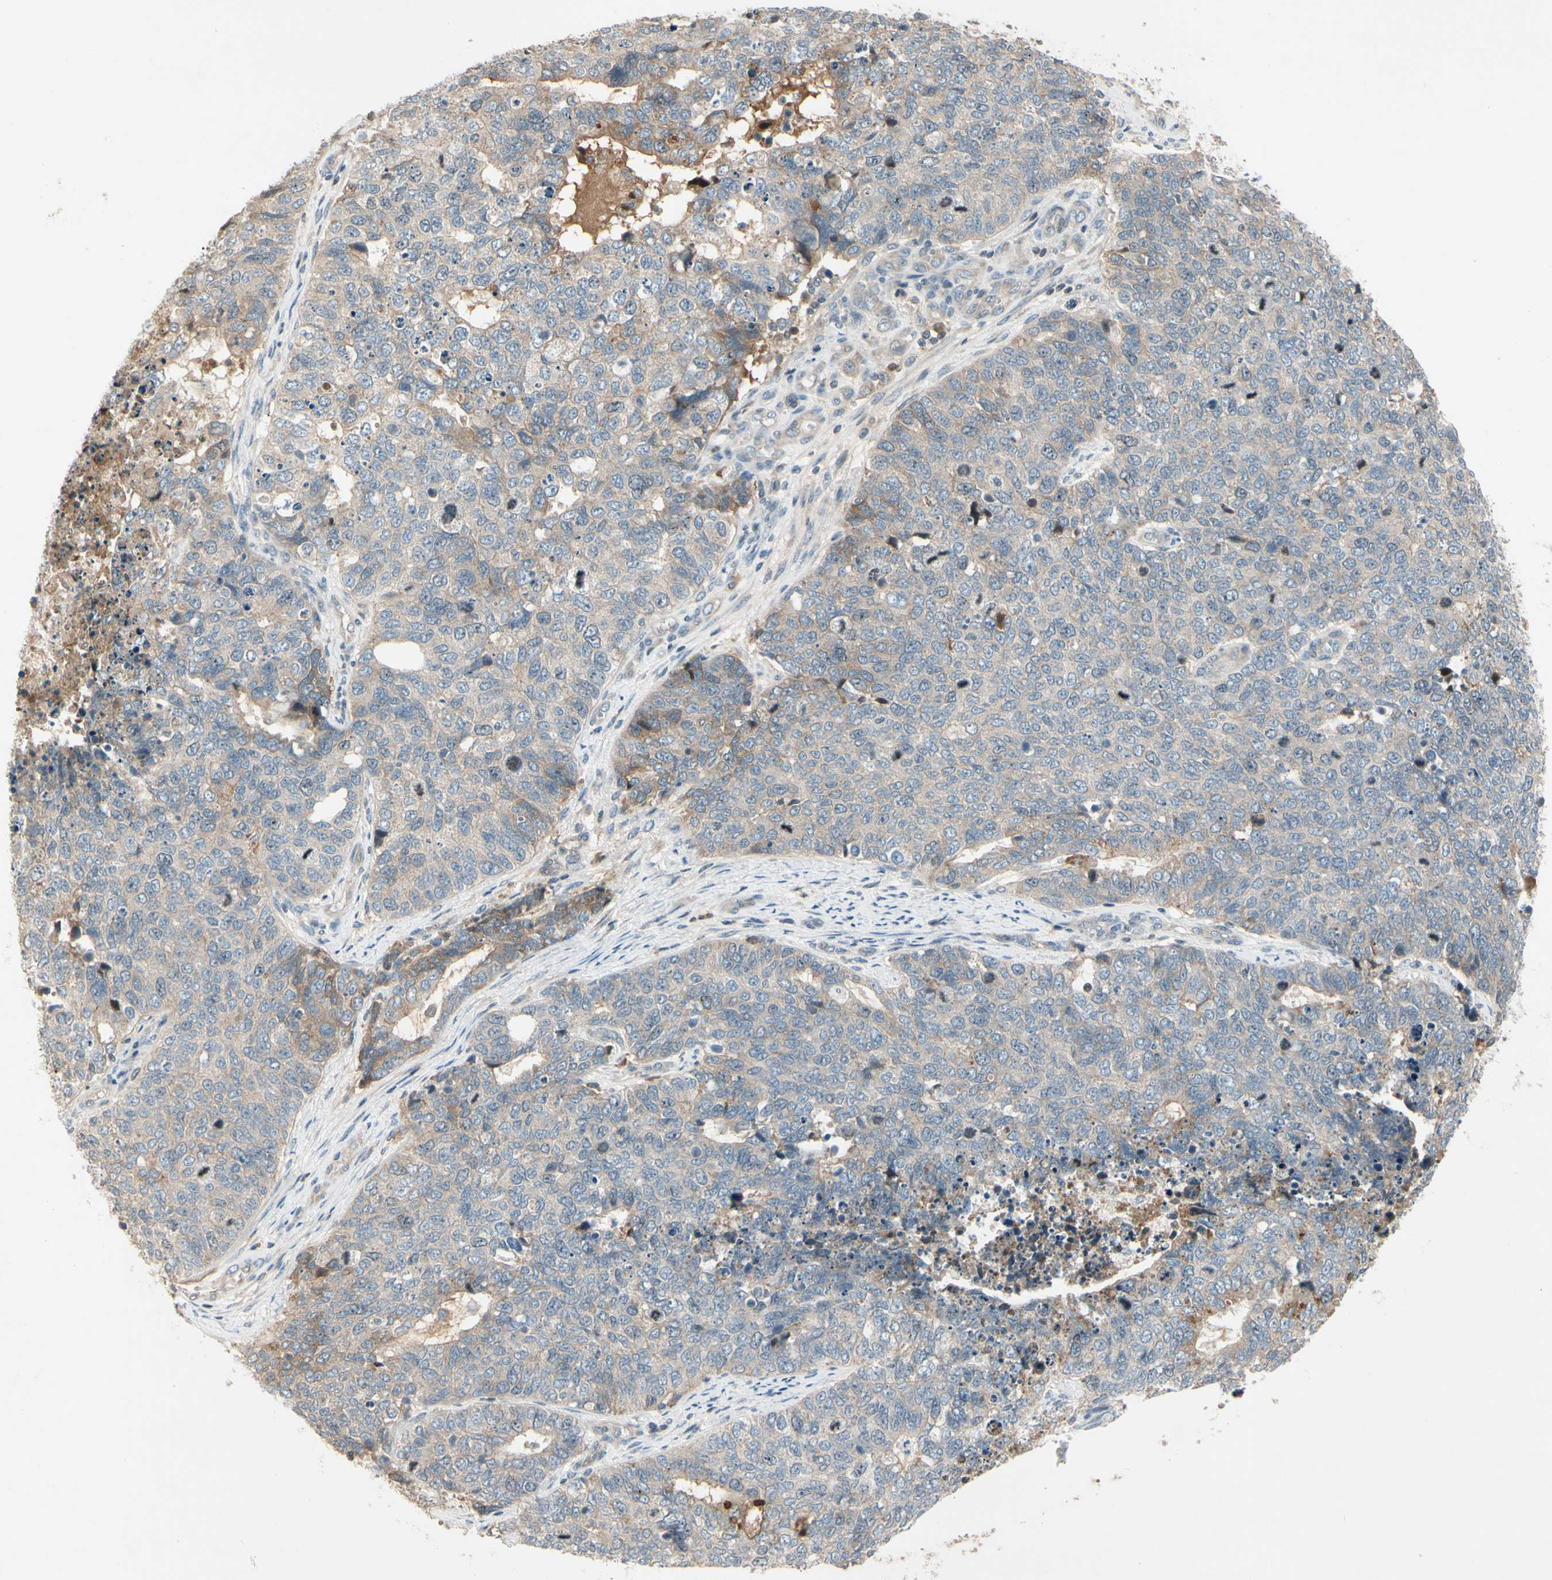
{"staining": {"intensity": "weak", "quantity": ">75%", "location": "cytoplasmic/membranous"}, "tissue": "cervical cancer", "cell_type": "Tumor cells", "image_type": "cancer", "snomed": [{"axis": "morphology", "description": "Squamous cell carcinoma, NOS"}, {"axis": "topography", "description": "Cervix"}], "caption": "Immunohistochemistry photomicrograph of cervical cancer stained for a protein (brown), which demonstrates low levels of weak cytoplasmic/membranous positivity in about >75% of tumor cells.", "gene": "ICAM5", "patient": {"sex": "female", "age": 63}}